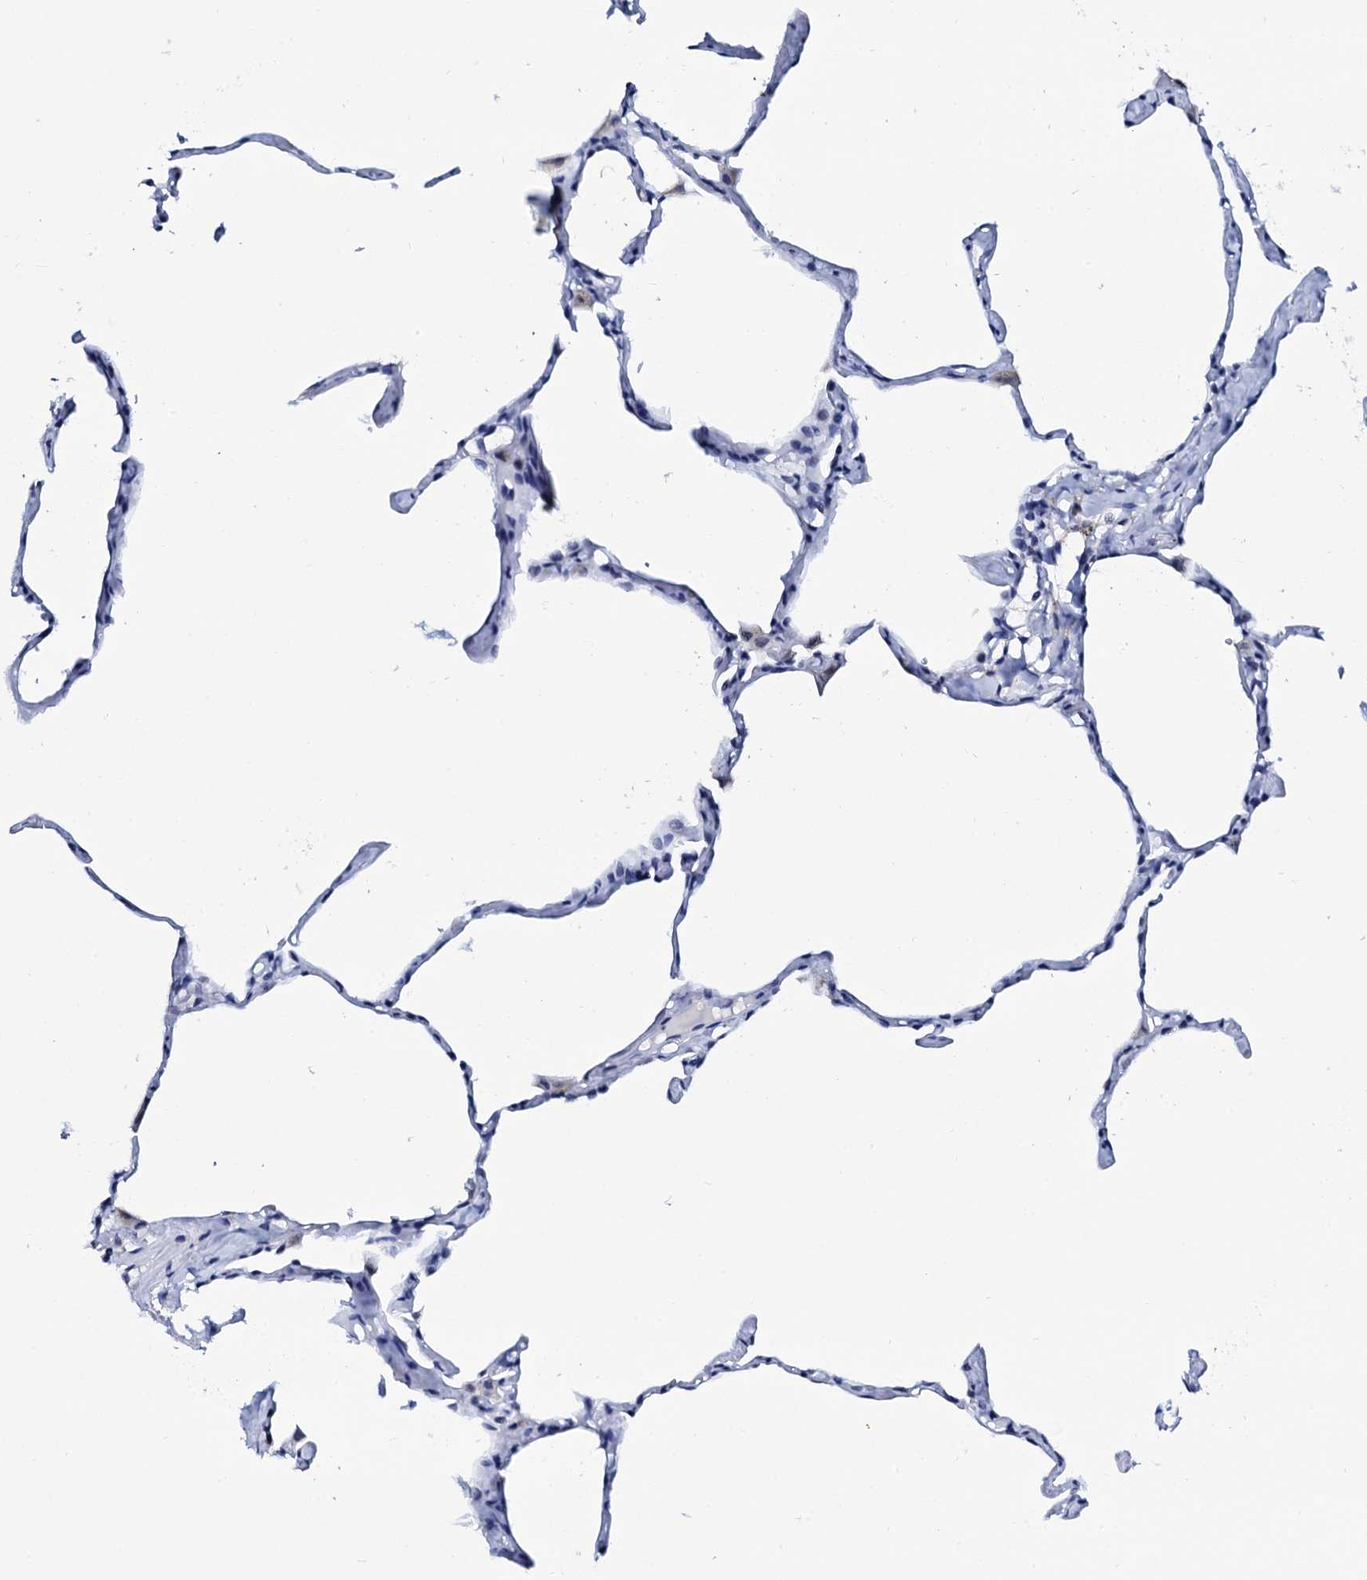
{"staining": {"intensity": "negative", "quantity": "none", "location": "none"}, "tissue": "lung", "cell_type": "Alveolar cells", "image_type": "normal", "snomed": [{"axis": "morphology", "description": "Normal tissue, NOS"}, {"axis": "topography", "description": "Lung"}], "caption": "Lung stained for a protein using IHC exhibits no expression alveolar cells.", "gene": "SPATA19", "patient": {"sex": "male", "age": 65}}